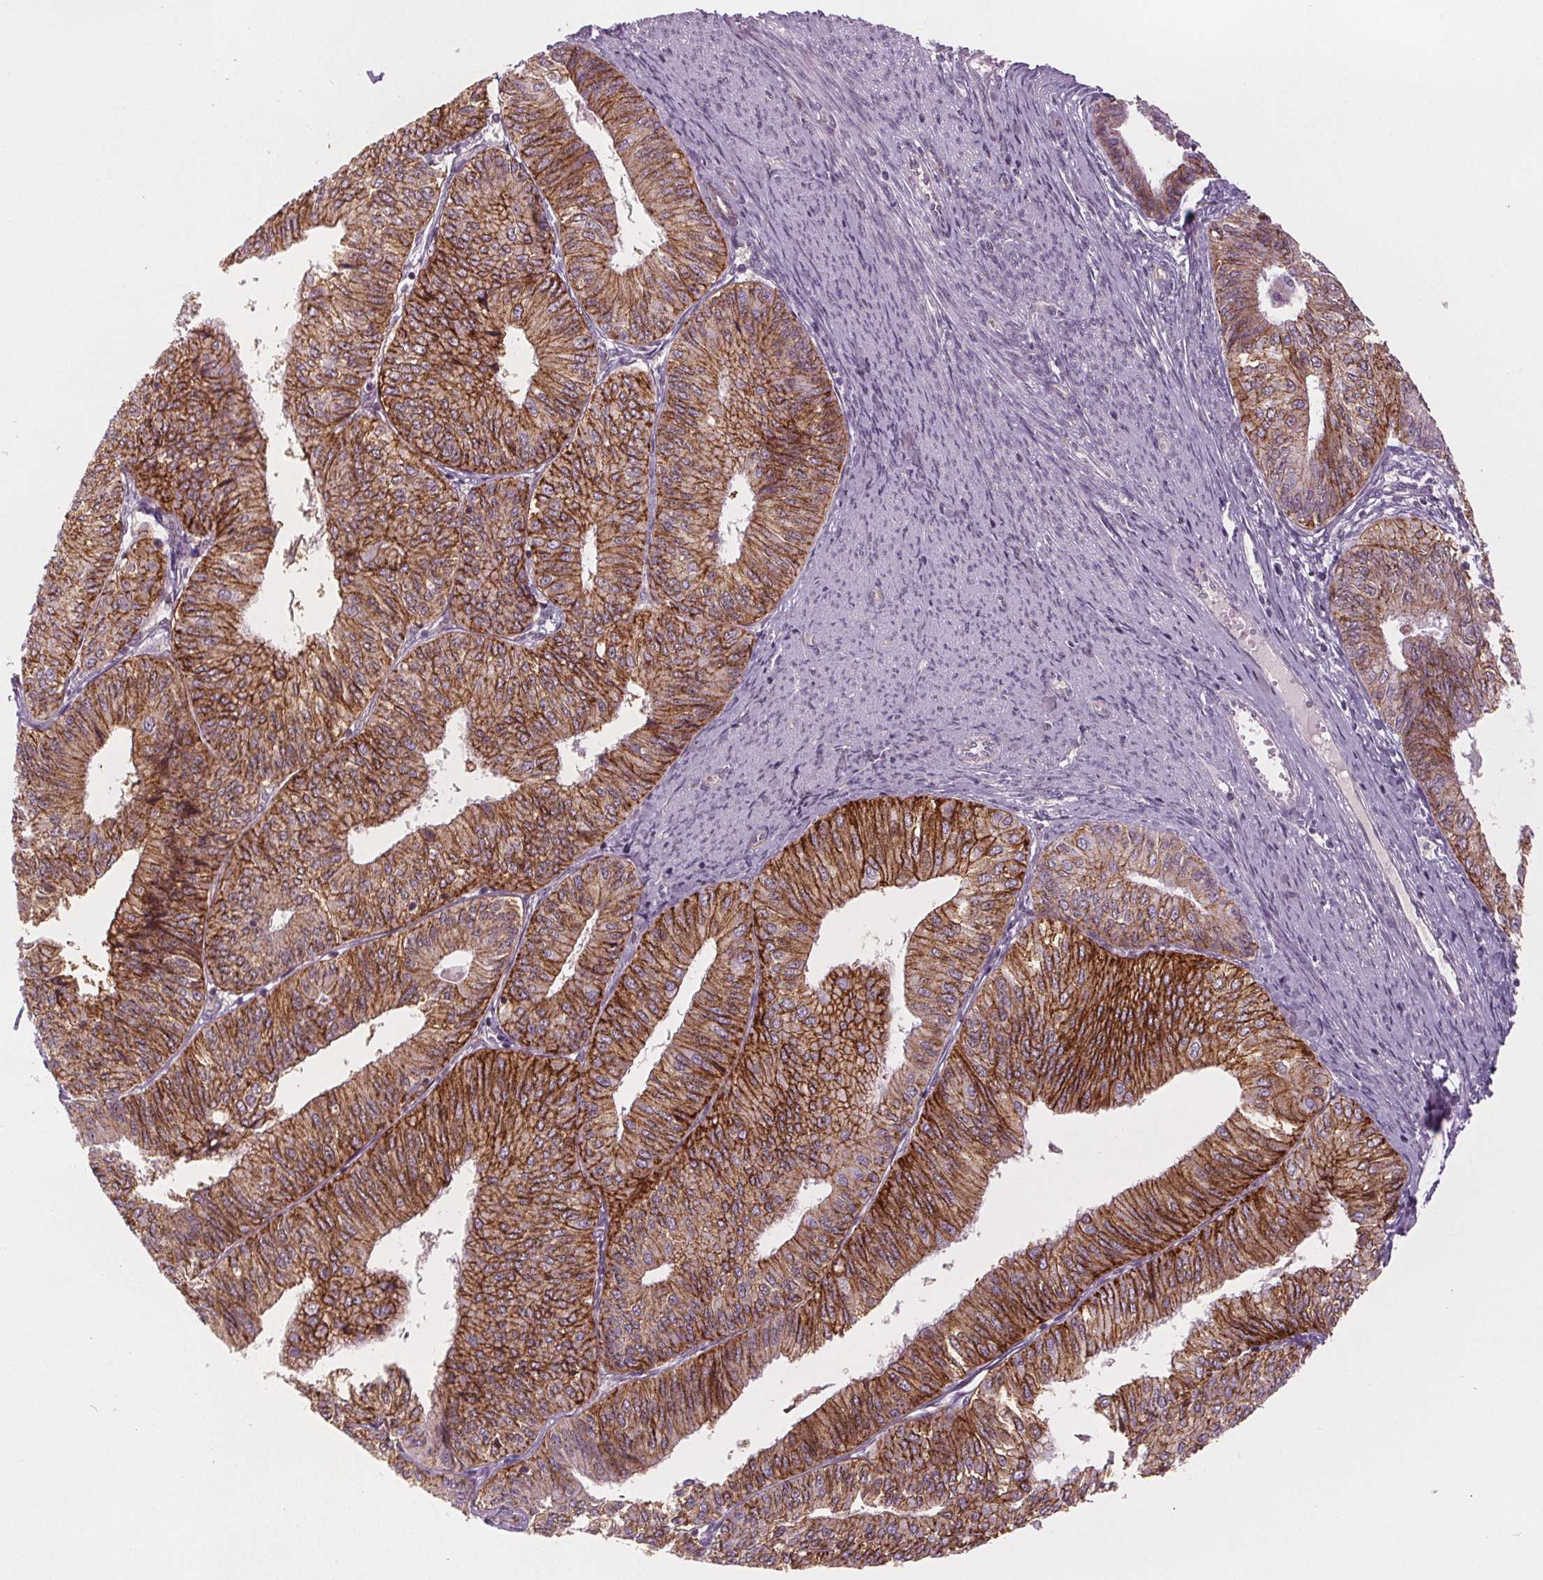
{"staining": {"intensity": "moderate", "quantity": ">75%", "location": "cytoplasmic/membranous"}, "tissue": "endometrial cancer", "cell_type": "Tumor cells", "image_type": "cancer", "snomed": [{"axis": "morphology", "description": "Adenocarcinoma, NOS"}, {"axis": "topography", "description": "Endometrium"}], "caption": "Endometrial cancer (adenocarcinoma) tissue reveals moderate cytoplasmic/membranous positivity in approximately >75% of tumor cells, visualized by immunohistochemistry.", "gene": "ATP1A1", "patient": {"sex": "female", "age": 58}}